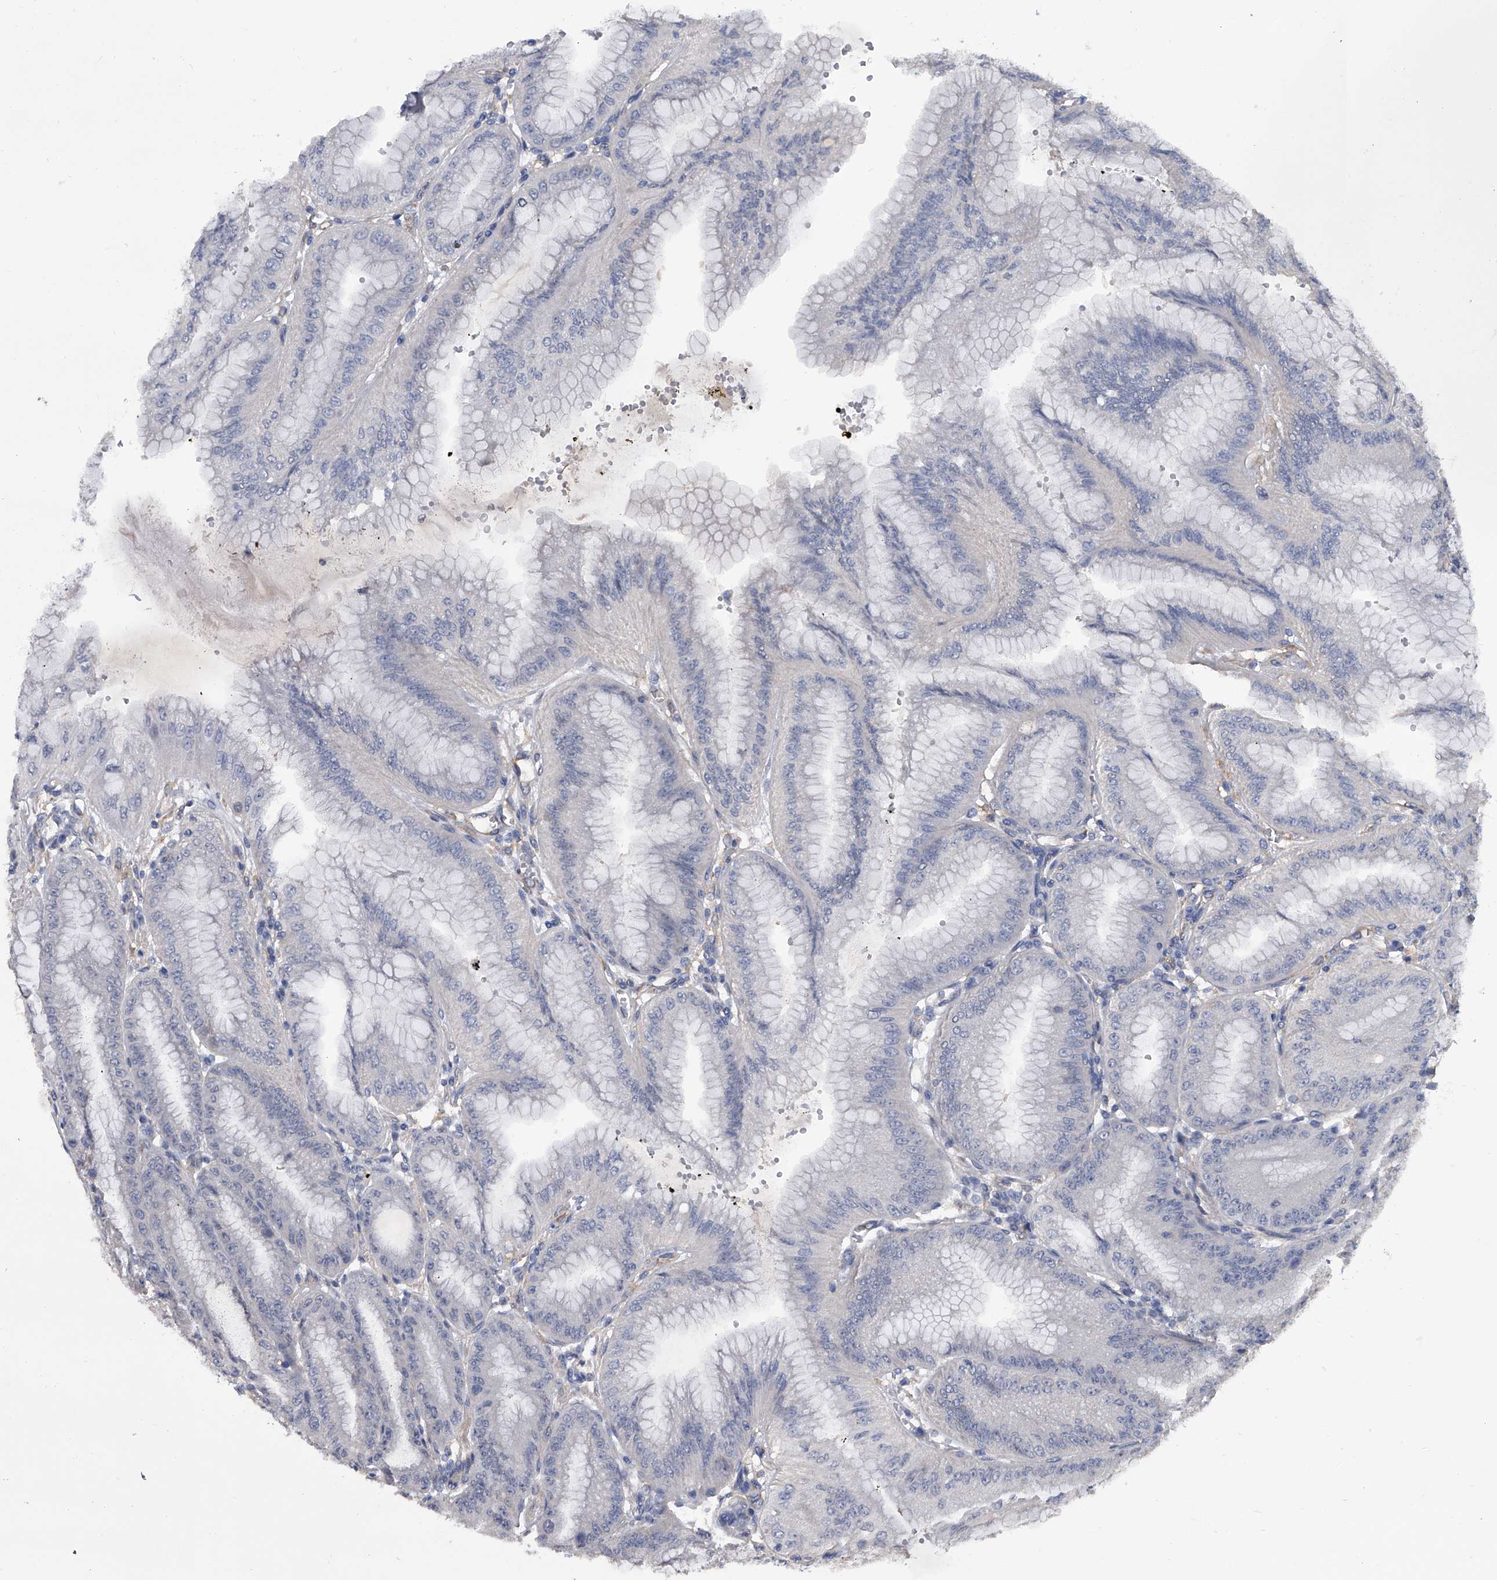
{"staining": {"intensity": "weak", "quantity": "25%-75%", "location": "cytoplasmic/membranous"}, "tissue": "stomach", "cell_type": "Glandular cells", "image_type": "normal", "snomed": [{"axis": "morphology", "description": "Normal tissue, NOS"}, {"axis": "topography", "description": "Stomach, lower"}], "caption": "A micrograph of human stomach stained for a protein exhibits weak cytoplasmic/membranous brown staining in glandular cells. (DAB (3,3'-diaminobenzidine) IHC, brown staining for protein, blue staining for nuclei).", "gene": "MAP4K3", "patient": {"sex": "male", "age": 71}}